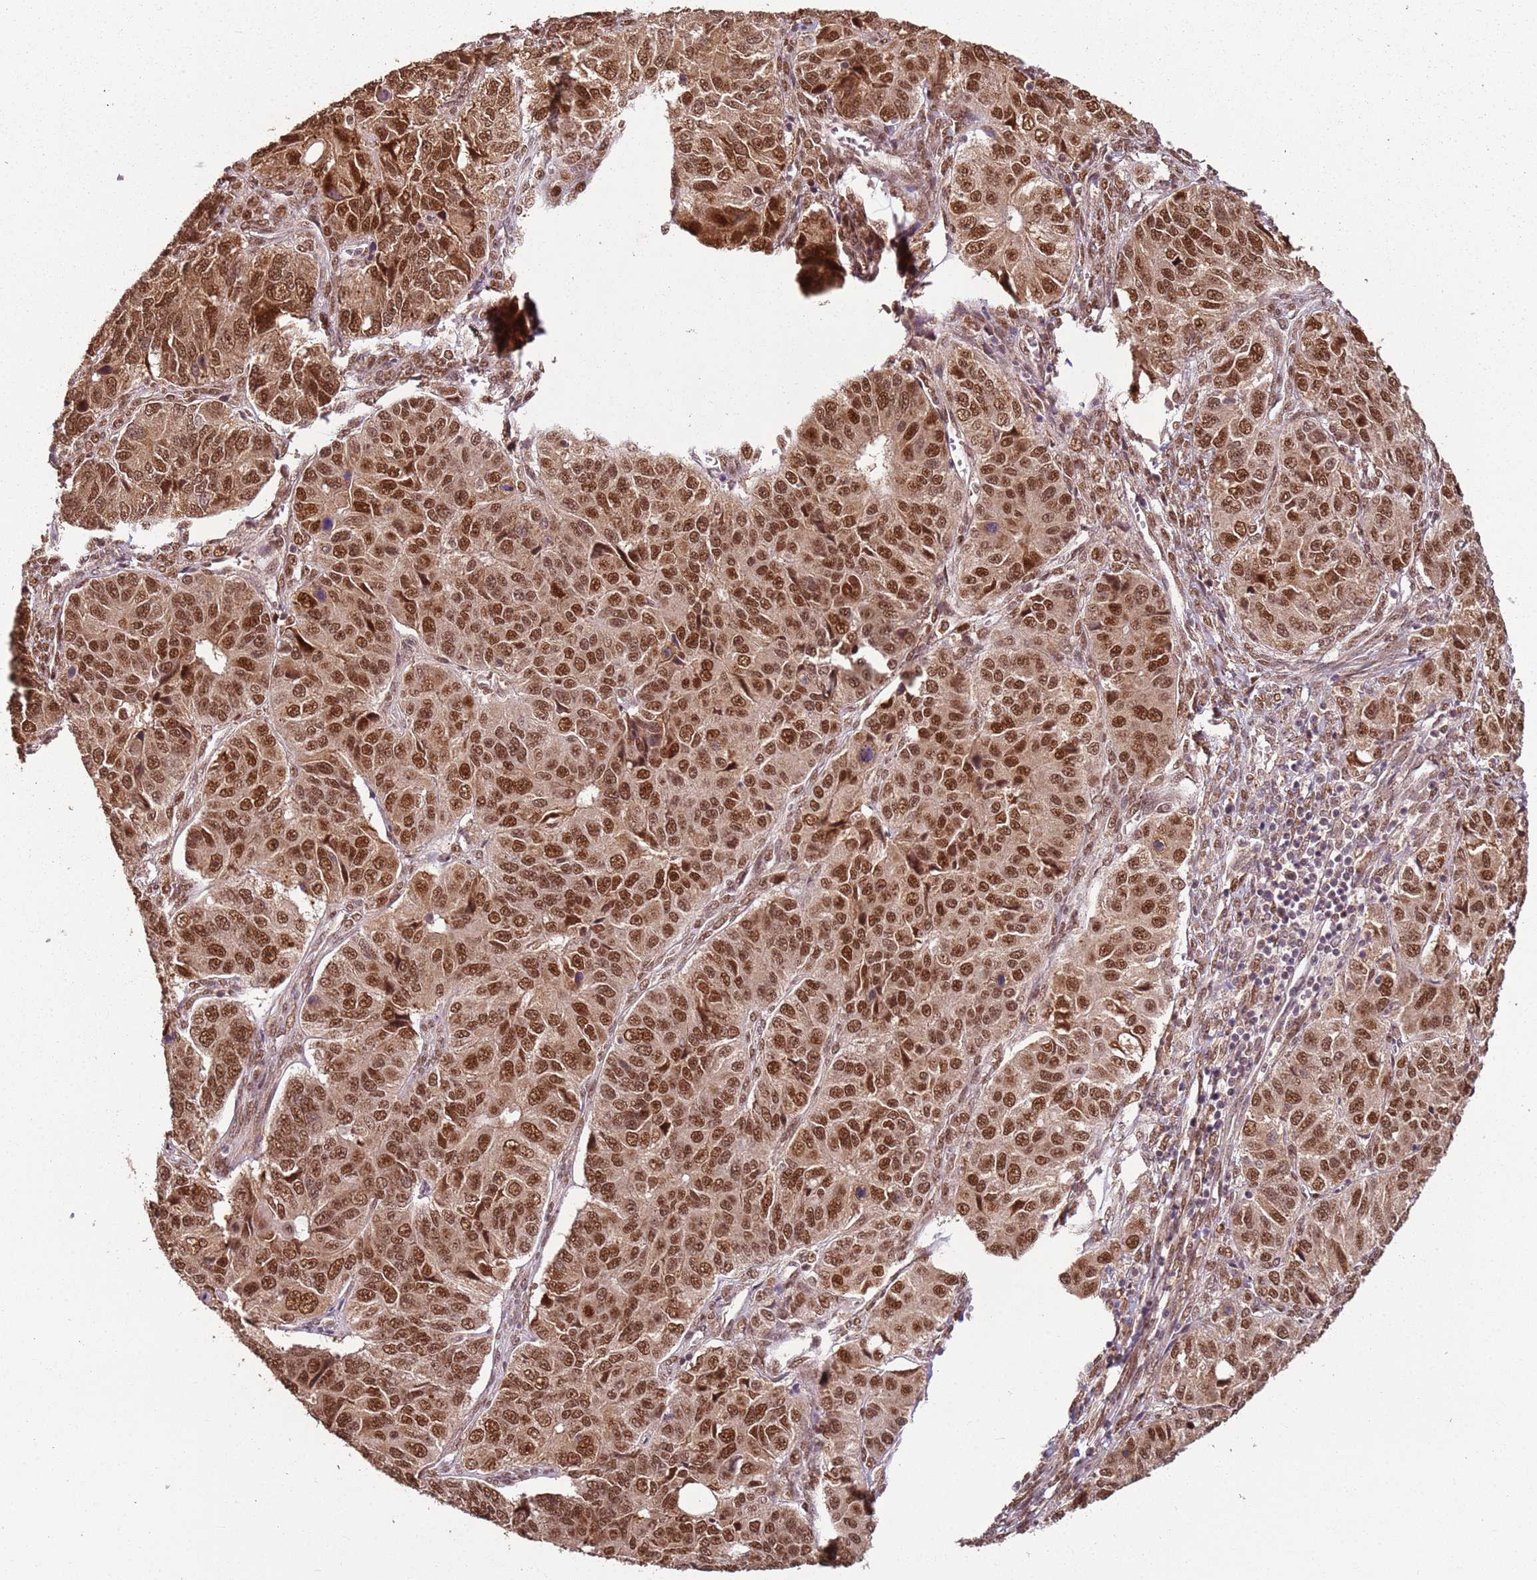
{"staining": {"intensity": "moderate", "quantity": ">75%", "location": "nuclear"}, "tissue": "ovarian cancer", "cell_type": "Tumor cells", "image_type": "cancer", "snomed": [{"axis": "morphology", "description": "Carcinoma, endometroid"}, {"axis": "topography", "description": "Ovary"}], "caption": "Moderate nuclear protein positivity is seen in approximately >75% of tumor cells in ovarian cancer (endometroid carcinoma). Nuclei are stained in blue.", "gene": "POLR3H", "patient": {"sex": "female", "age": 51}}